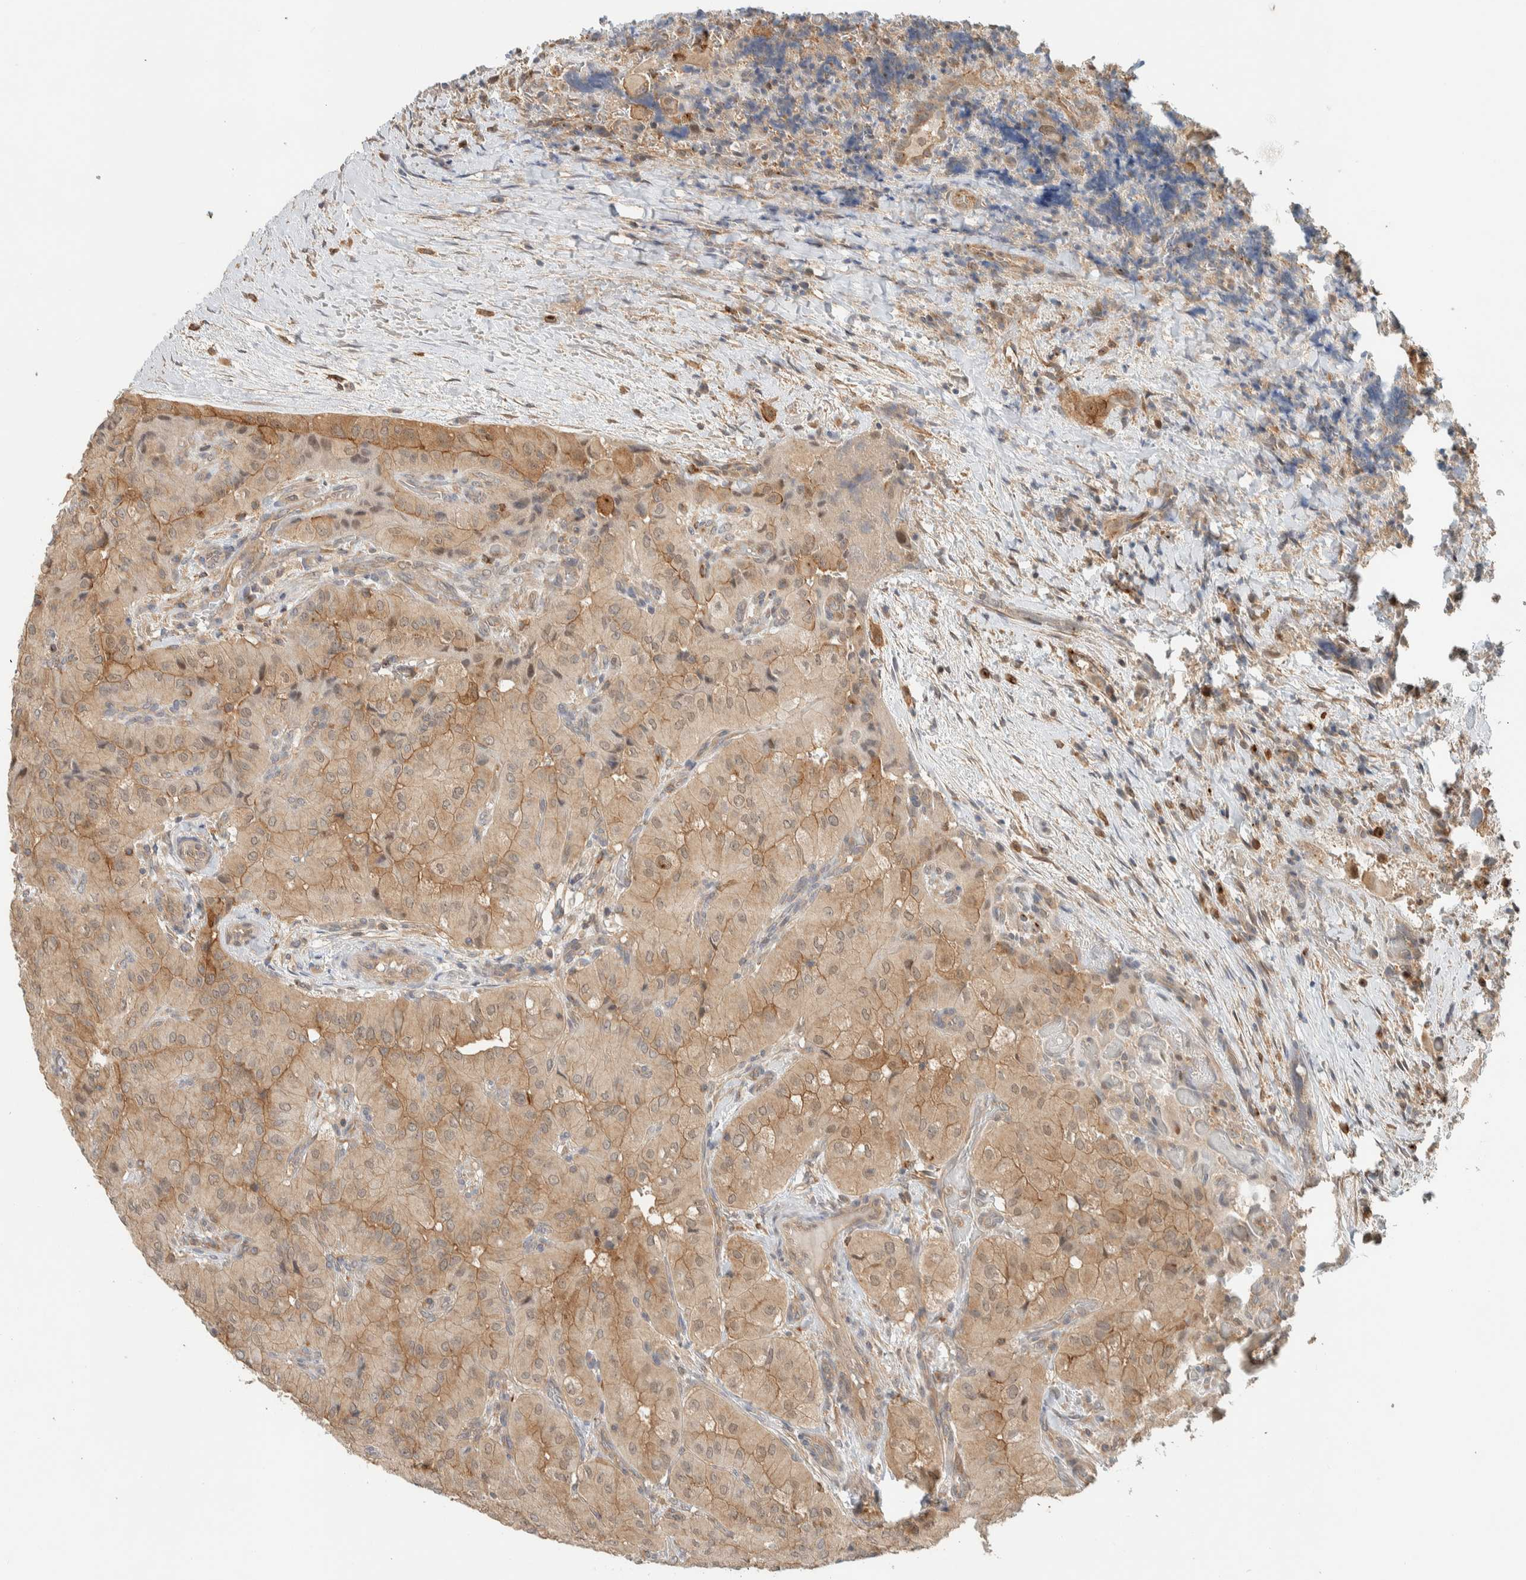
{"staining": {"intensity": "moderate", "quantity": ">75%", "location": "cytoplasmic/membranous"}, "tissue": "thyroid cancer", "cell_type": "Tumor cells", "image_type": "cancer", "snomed": [{"axis": "morphology", "description": "Papillary adenocarcinoma, NOS"}, {"axis": "topography", "description": "Thyroid gland"}], "caption": "This image displays immunohistochemistry staining of thyroid cancer (papillary adenocarcinoma), with medium moderate cytoplasmic/membranous staining in approximately >75% of tumor cells.", "gene": "RAB11FIP1", "patient": {"sex": "female", "age": 59}}